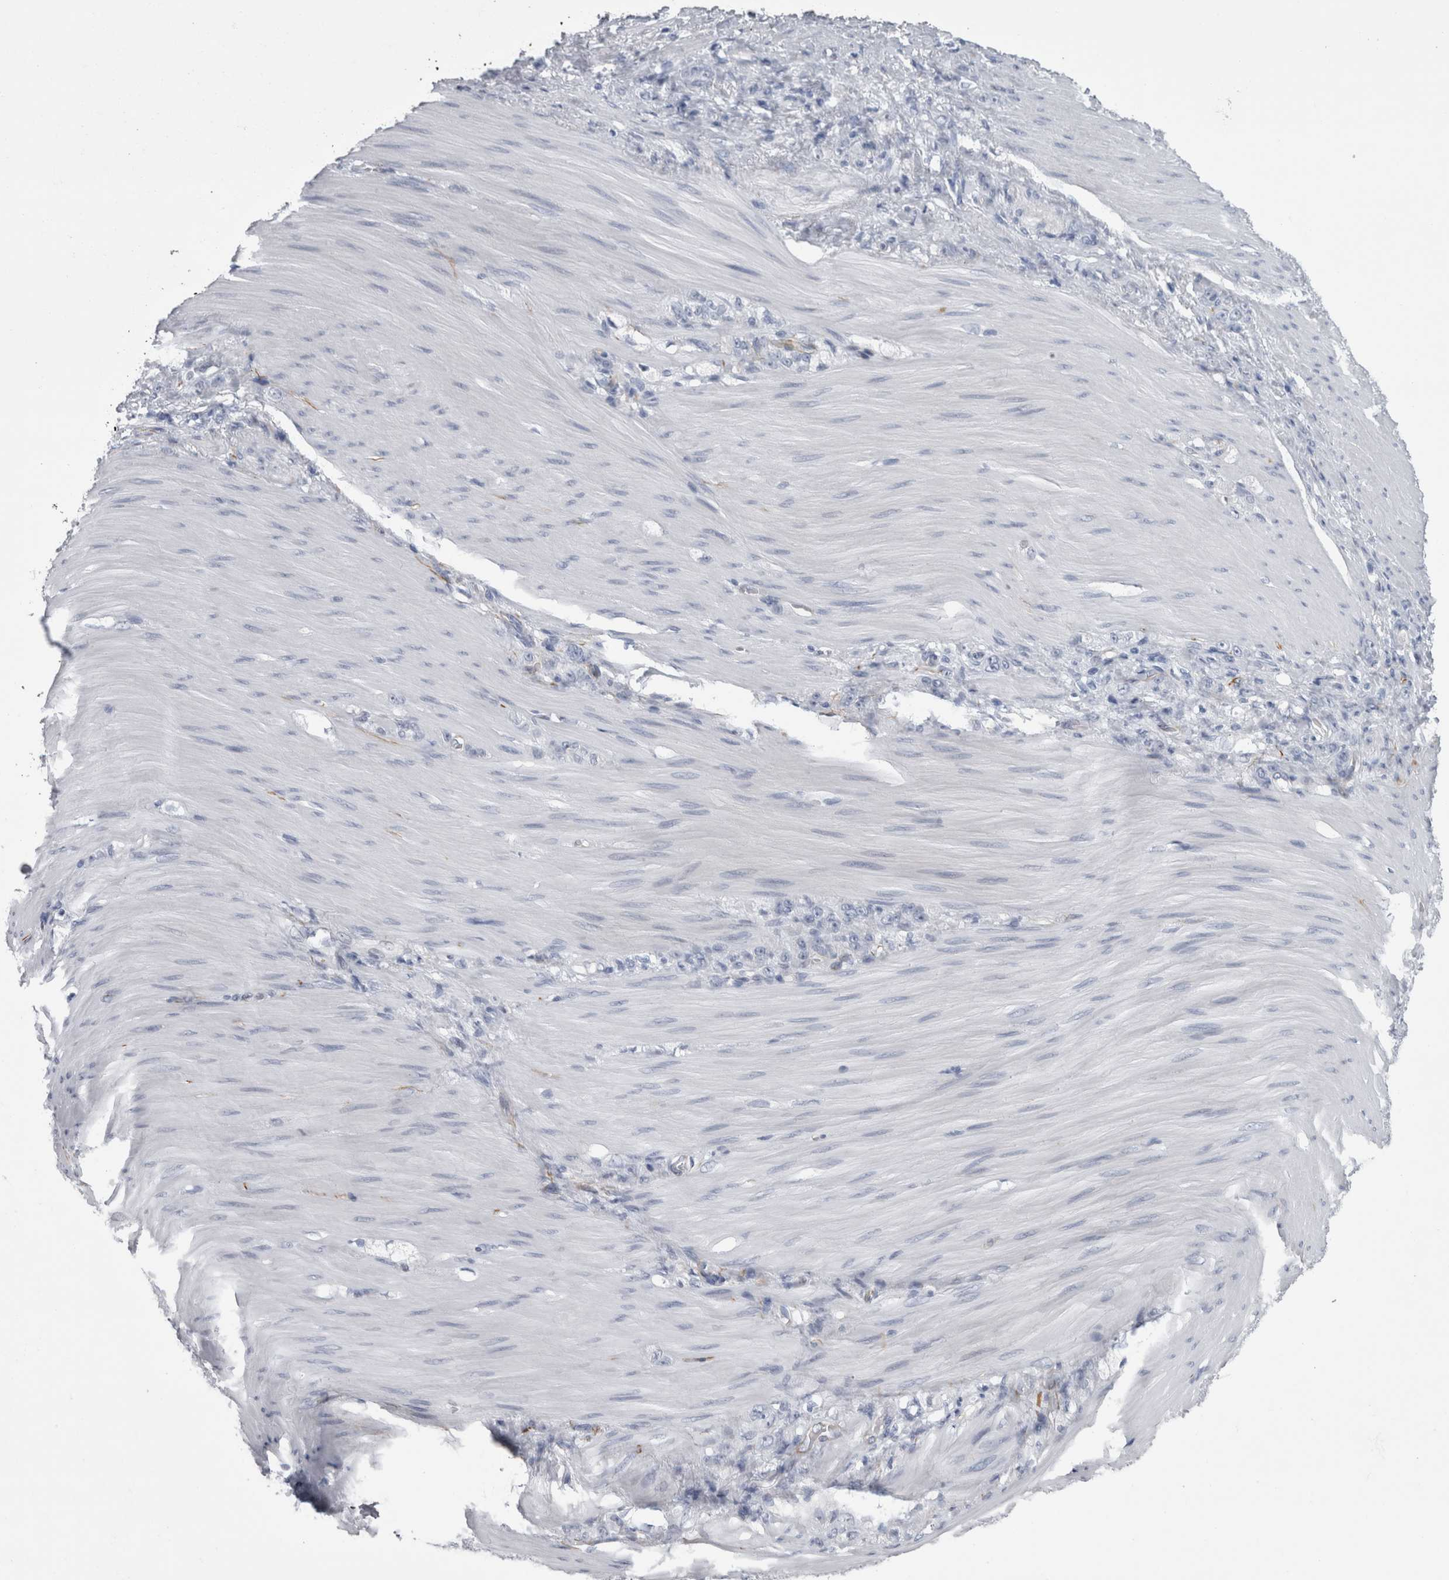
{"staining": {"intensity": "negative", "quantity": "none", "location": "none"}, "tissue": "stomach cancer", "cell_type": "Tumor cells", "image_type": "cancer", "snomed": [{"axis": "morphology", "description": "Normal tissue, NOS"}, {"axis": "morphology", "description": "Adenocarcinoma, NOS"}, {"axis": "topography", "description": "Stomach"}], "caption": "The photomicrograph reveals no staining of tumor cells in adenocarcinoma (stomach).", "gene": "VWDE", "patient": {"sex": "male", "age": 82}}